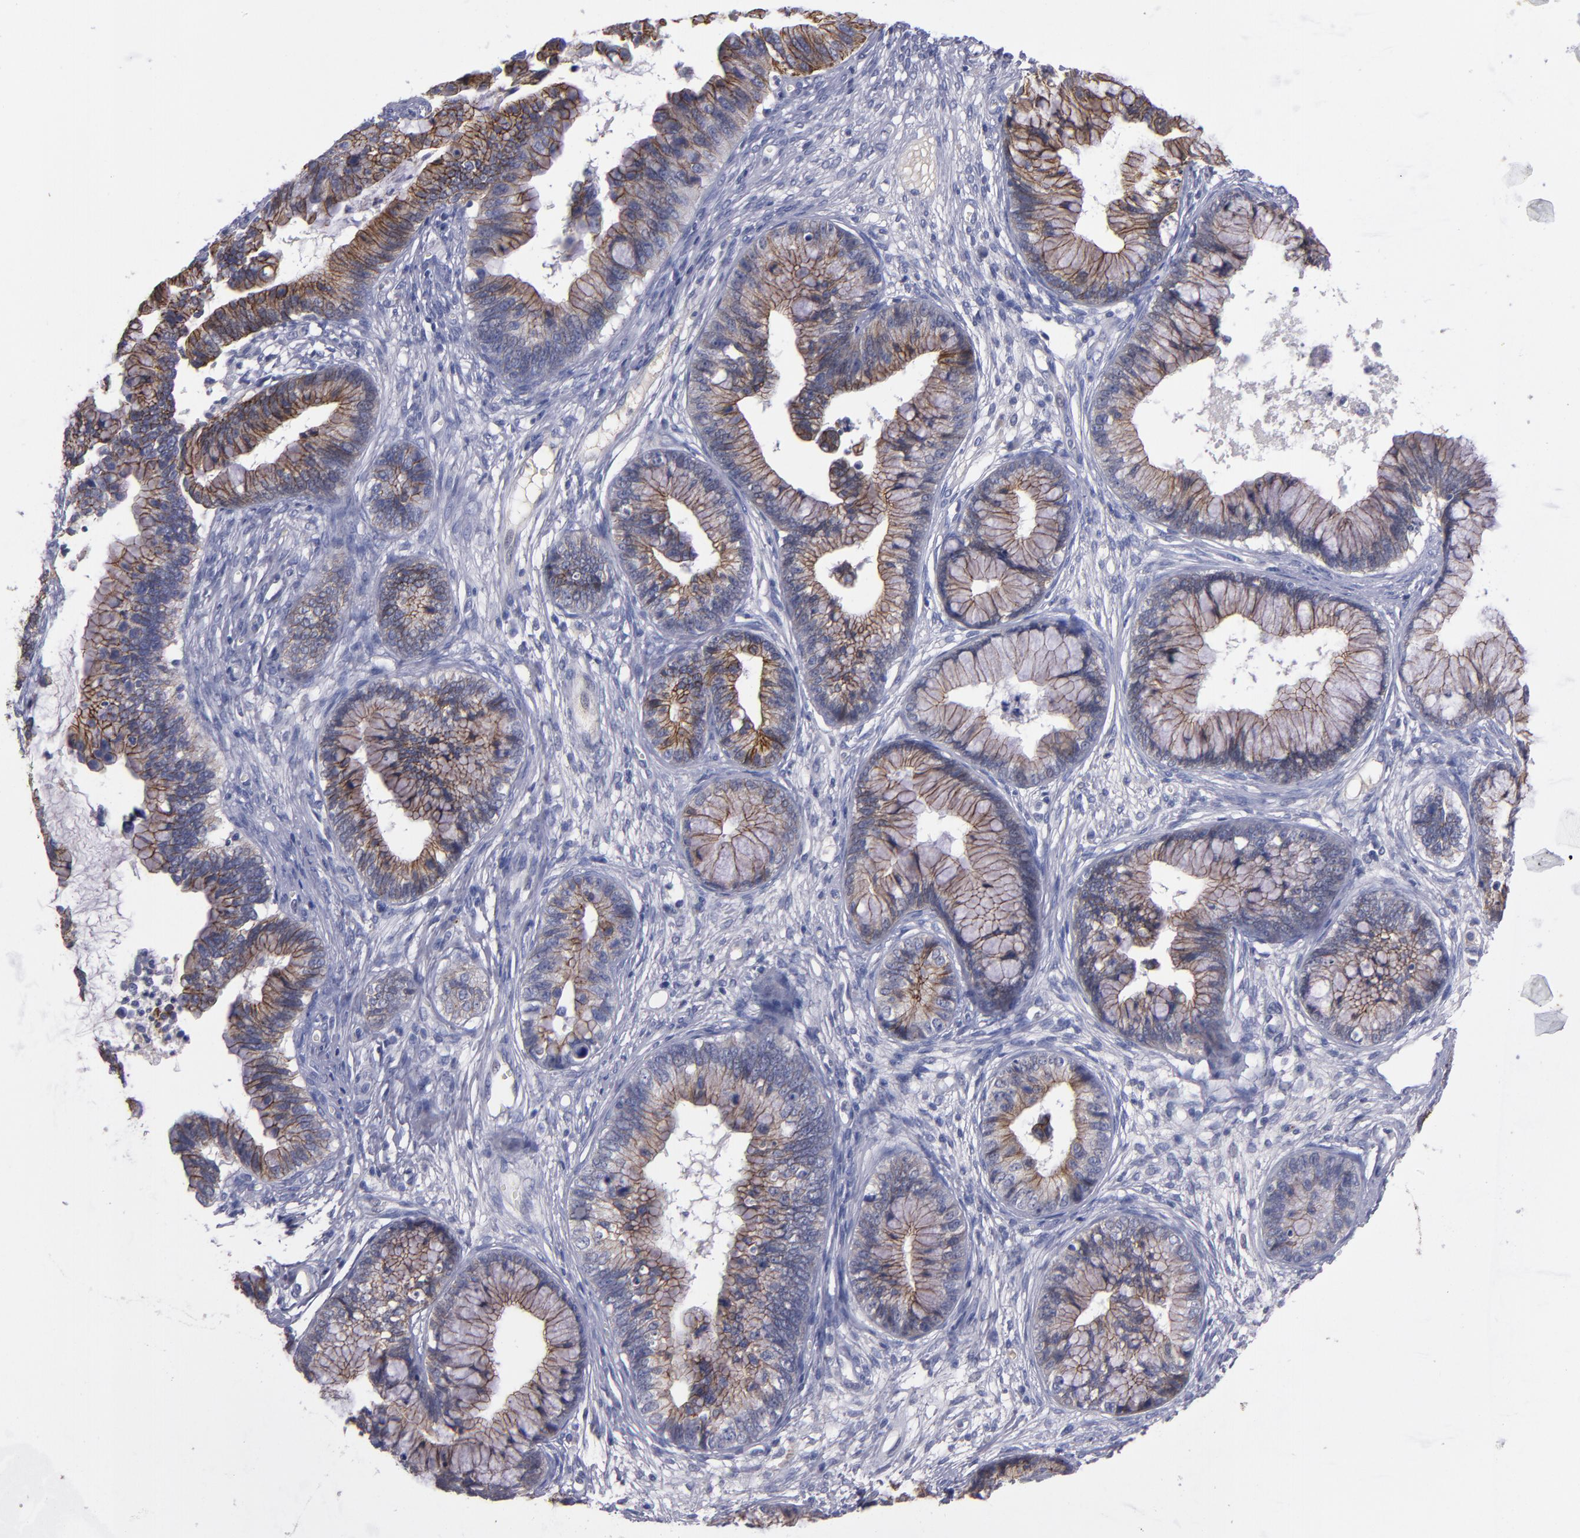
{"staining": {"intensity": "moderate", "quantity": ">75%", "location": "cytoplasmic/membranous"}, "tissue": "cervical cancer", "cell_type": "Tumor cells", "image_type": "cancer", "snomed": [{"axis": "morphology", "description": "Adenocarcinoma, NOS"}, {"axis": "topography", "description": "Cervix"}], "caption": "This is an image of immunohistochemistry staining of adenocarcinoma (cervical), which shows moderate staining in the cytoplasmic/membranous of tumor cells.", "gene": "CDH3", "patient": {"sex": "female", "age": 44}}